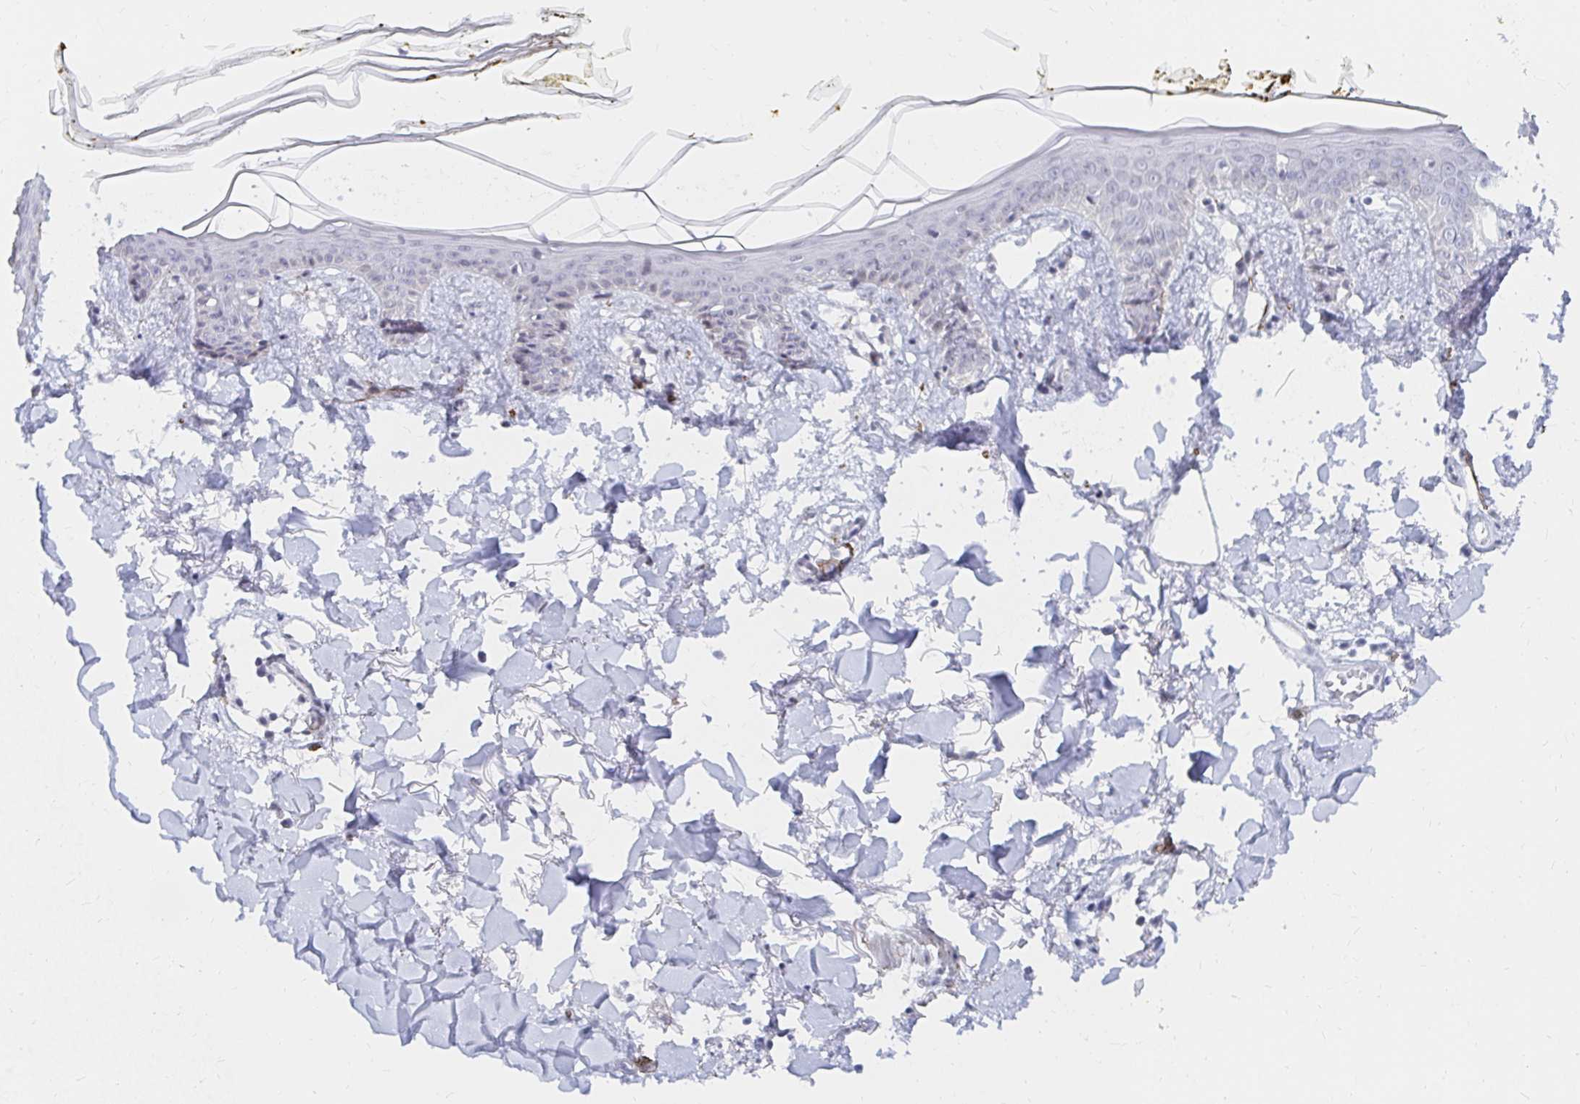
{"staining": {"intensity": "negative", "quantity": "none", "location": "none"}, "tissue": "skin", "cell_type": "Fibroblasts", "image_type": "normal", "snomed": [{"axis": "morphology", "description": "Normal tissue, NOS"}, {"axis": "topography", "description": "Skin"}], "caption": "High power microscopy photomicrograph of an immunohistochemistry (IHC) histopathology image of normal skin, revealing no significant staining in fibroblasts.", "gene": "COL28A1", "patient": {"sex": "female", "age": 34}}